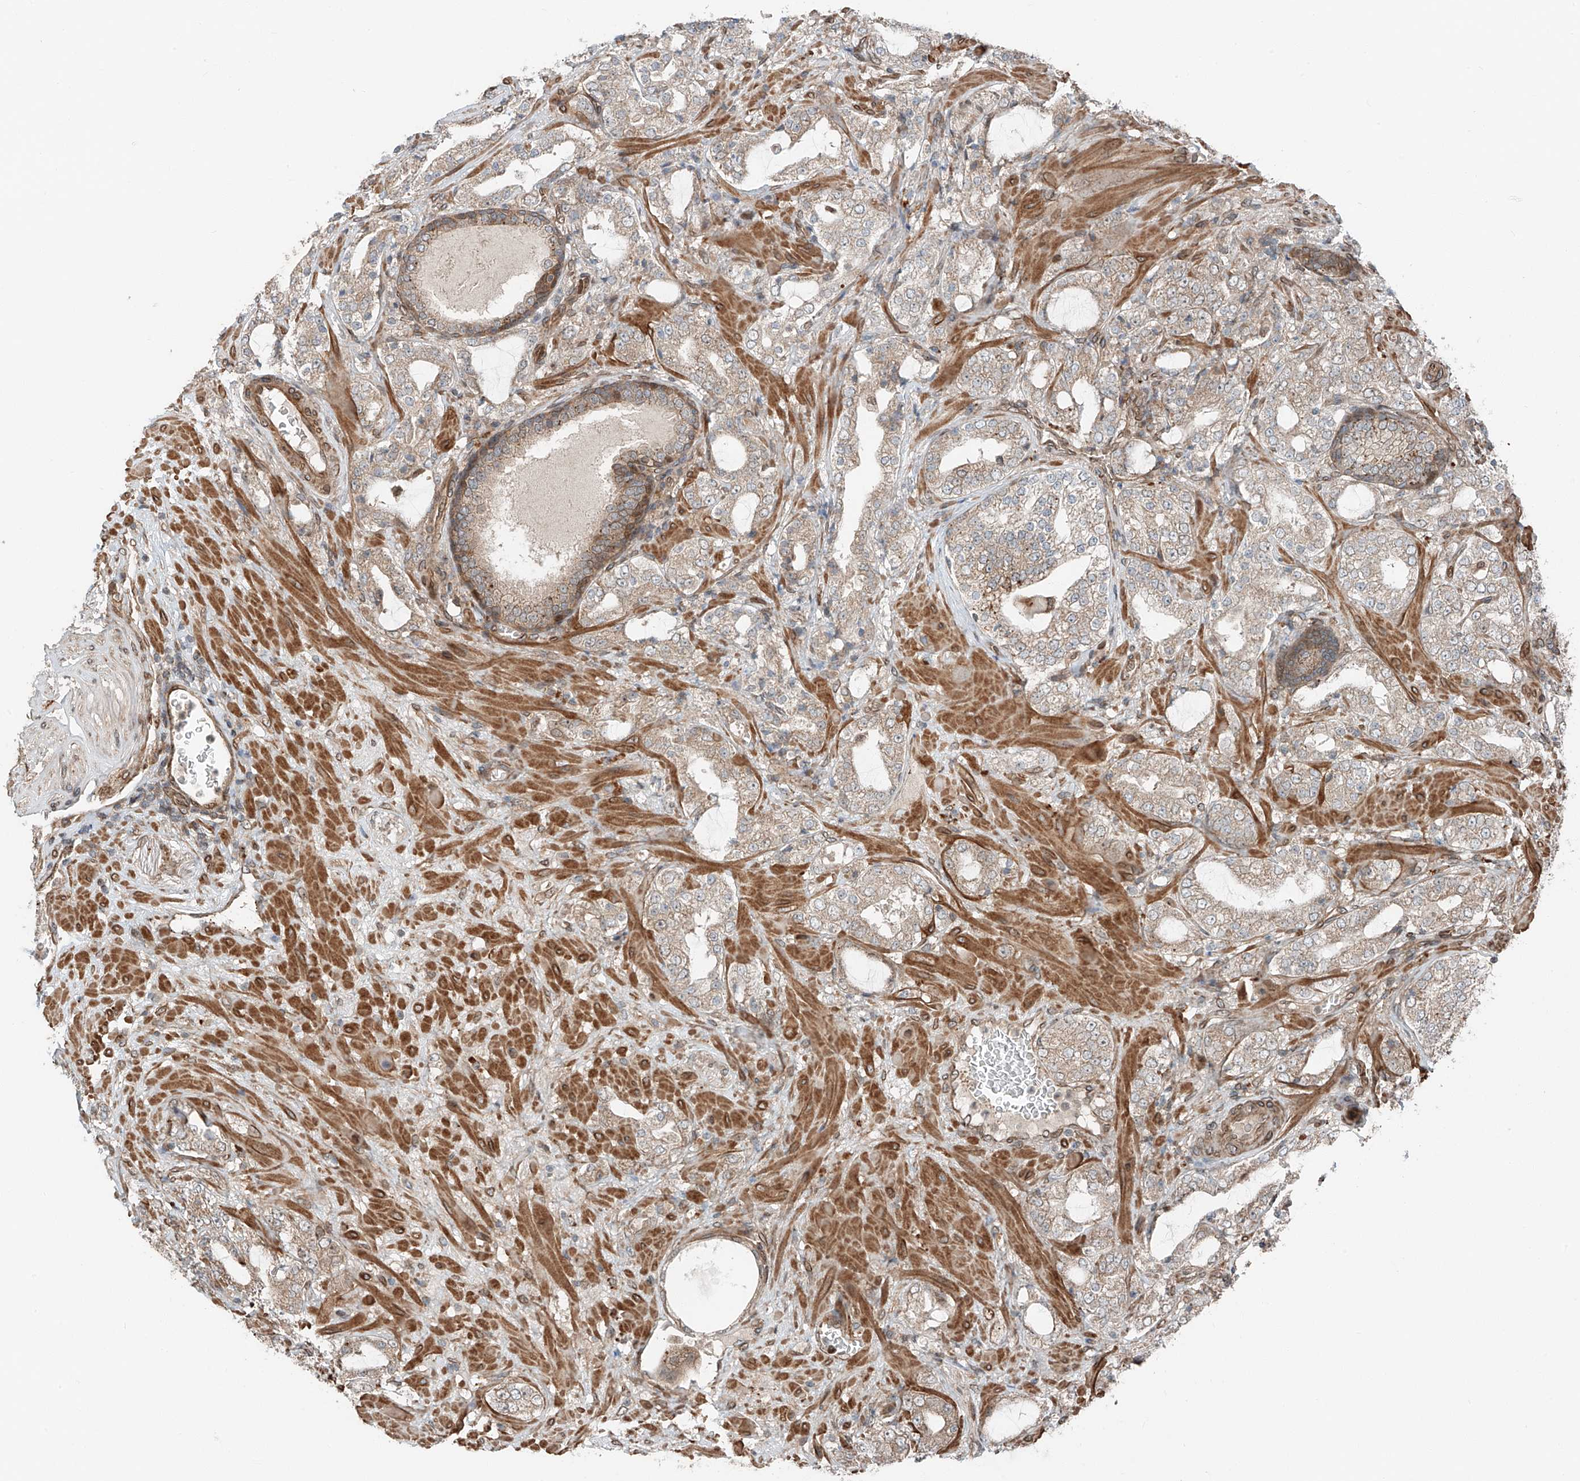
{"staining": {"intensity": "weak", "quantity": ">75%", "location": "cytoplasmic/membranous"}, "tissue": "prostate cancer", "cell_type": "Tumor cells", "image_type": "cancer", "snomed": [{"axis": "morphology", "description": "Adenocarcinoma, High grade"}, {"axis": "topography", "description": "Prostate"}], "caption": "This micrograph reveals immunohistochemistry (IHC) staining of prostate cancer (high-grade adenocarcinoma), with low weak cytoplasmic/membranous staining in approximately >75% of tumor cells.", "gene": "CEP162", "patient": {"sex": "male", "age": 64}}